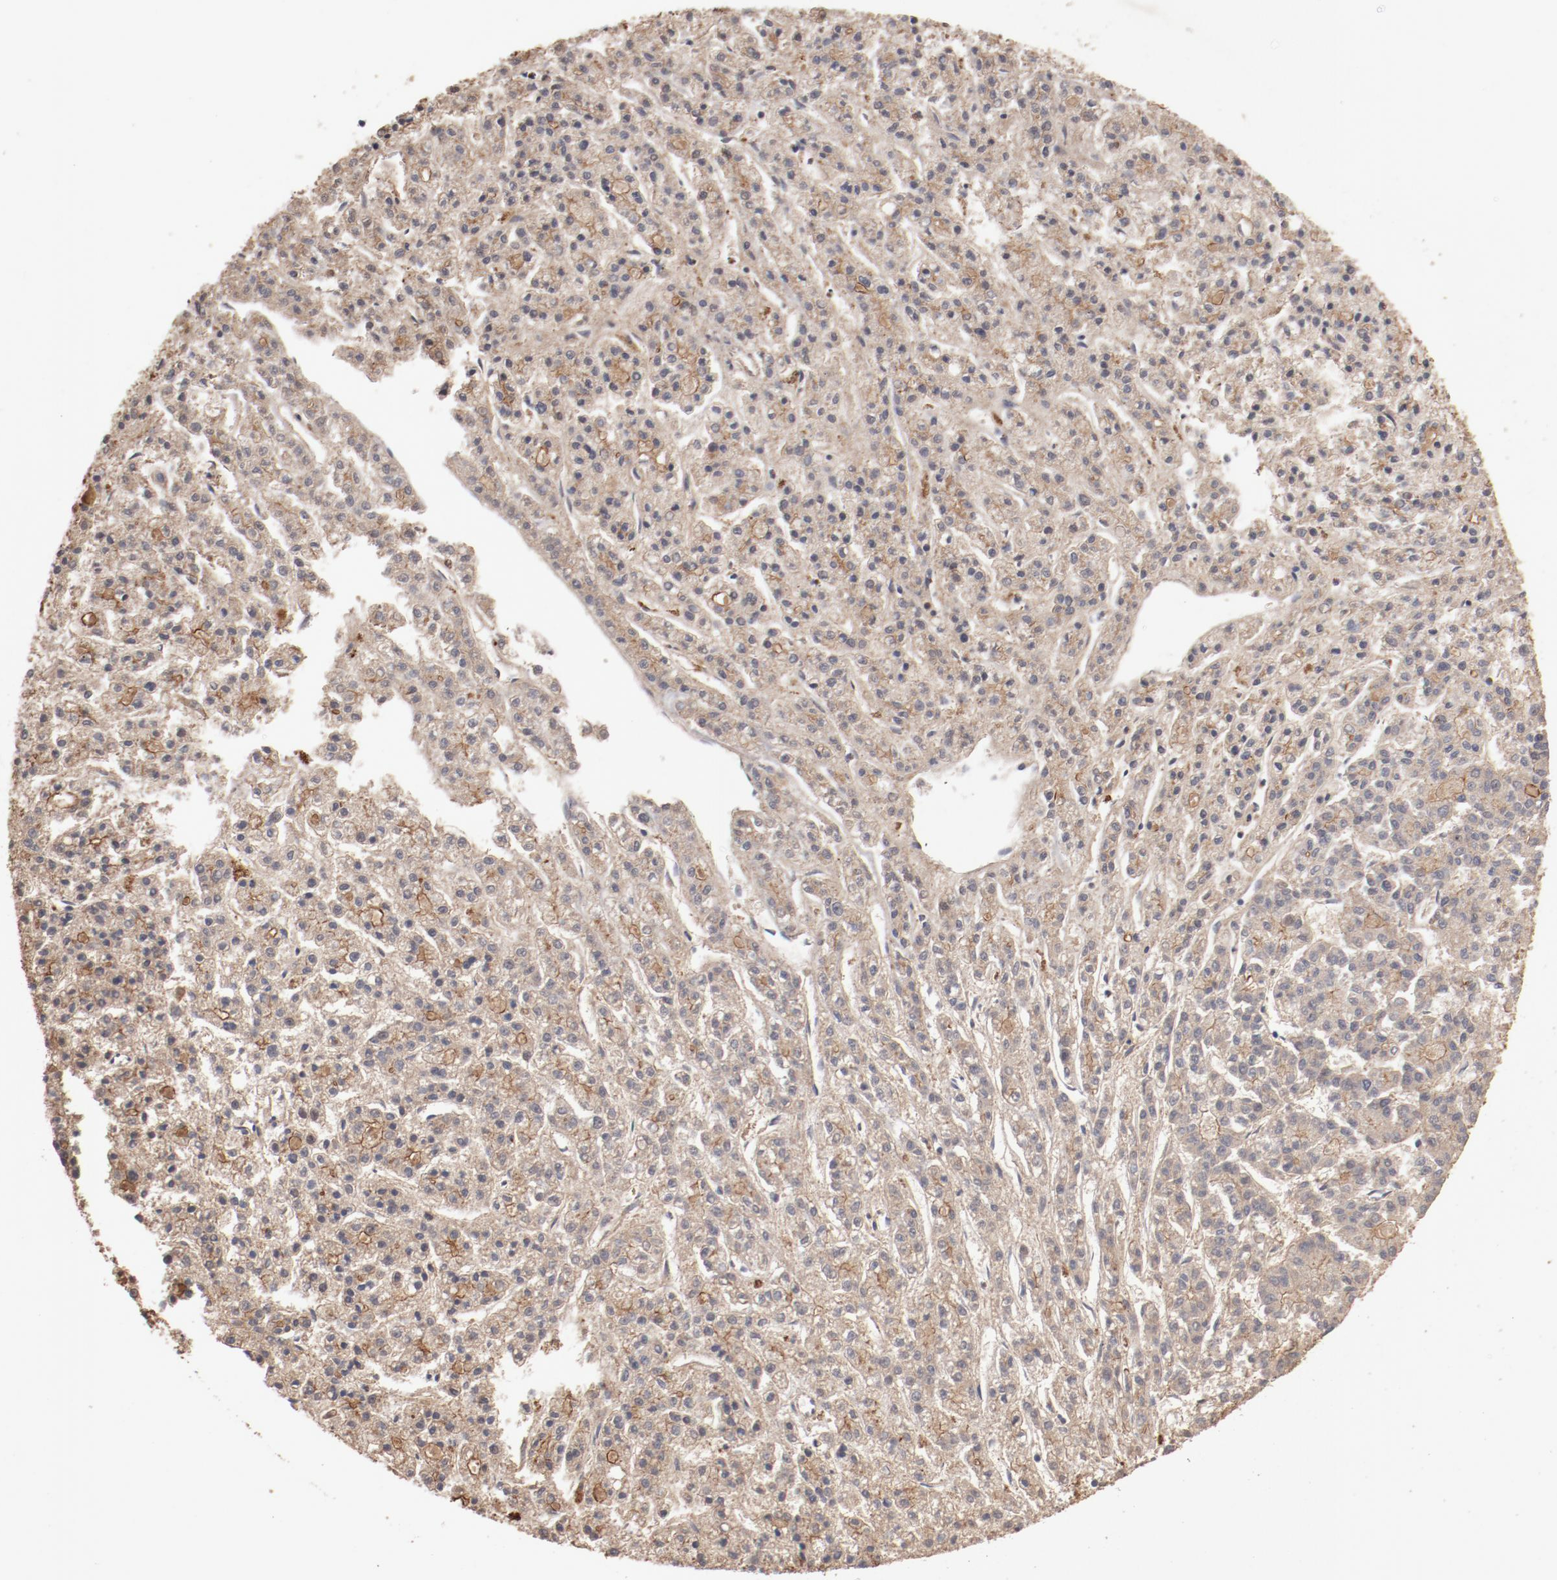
{"staining": {"intensity": "weak", "quantity": ">75%", "location": "cytoplasmic/membranous"}, "tissue": "liver cancer", "cell_type": "Tumor cells", "image_type": "cancer", "snomed": [{"axis": "morphology", "description": "Carcinoma, Hepatocellular, NOS"}, {"axis": "topography", "description": "Liver"}], "caption": "Immunohistochemistry (IHC) staining of liver cancer, which exhibits low levels of weak cytoplasmic/membranous staining in approximately >75% of tumor cells indicating weak cytoplasmic/membranous protein expression. The staining was performed using DAB (3,3'-diaminobenzidine) (brown) for protein detection and nuclei were counterstained in hematoxylin (blue).", "gene": "GUF1", "patient": {"sex": "male", "age": 70}}